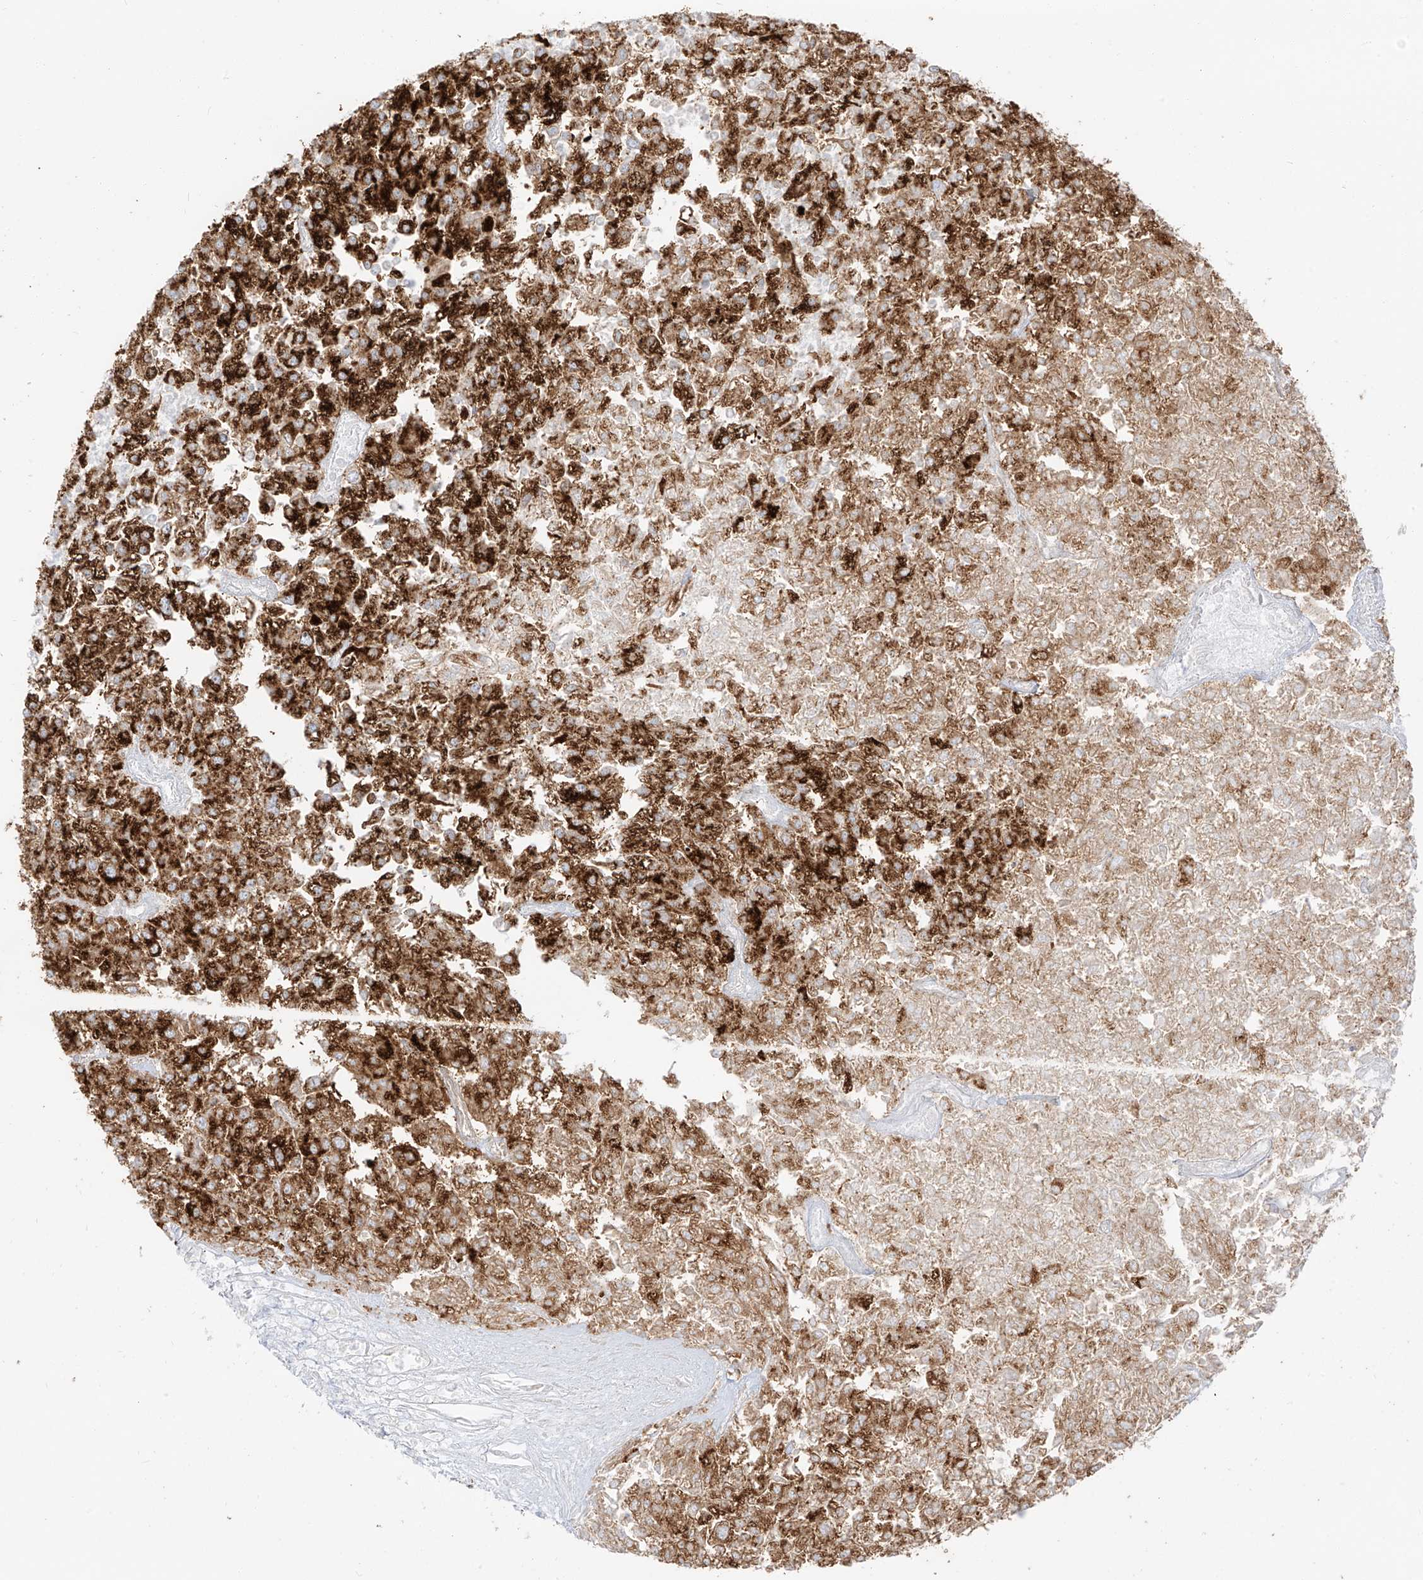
{"staining": {"intensity": "strong", "quantity": ">75%", "location": "cytoplasmic/membranous"}, "tissue": "renal cancer", "cell_type": "Tumor cells", "image_type": "cancer", "snomed": [{"axis": "morphology", "description": "Adenocarcinoma, NOS"}, {"axis": "topography", "description": "Kidney"}], "caption": "An image showing strong cytoplasmic/membranous expression in about >75% of tumor cells in renal adenocarcinoma, as visualized by brown immunohistochemical staining.", "gene": "SLC35F6", "patient": {"sex": "female", "age": 54}}